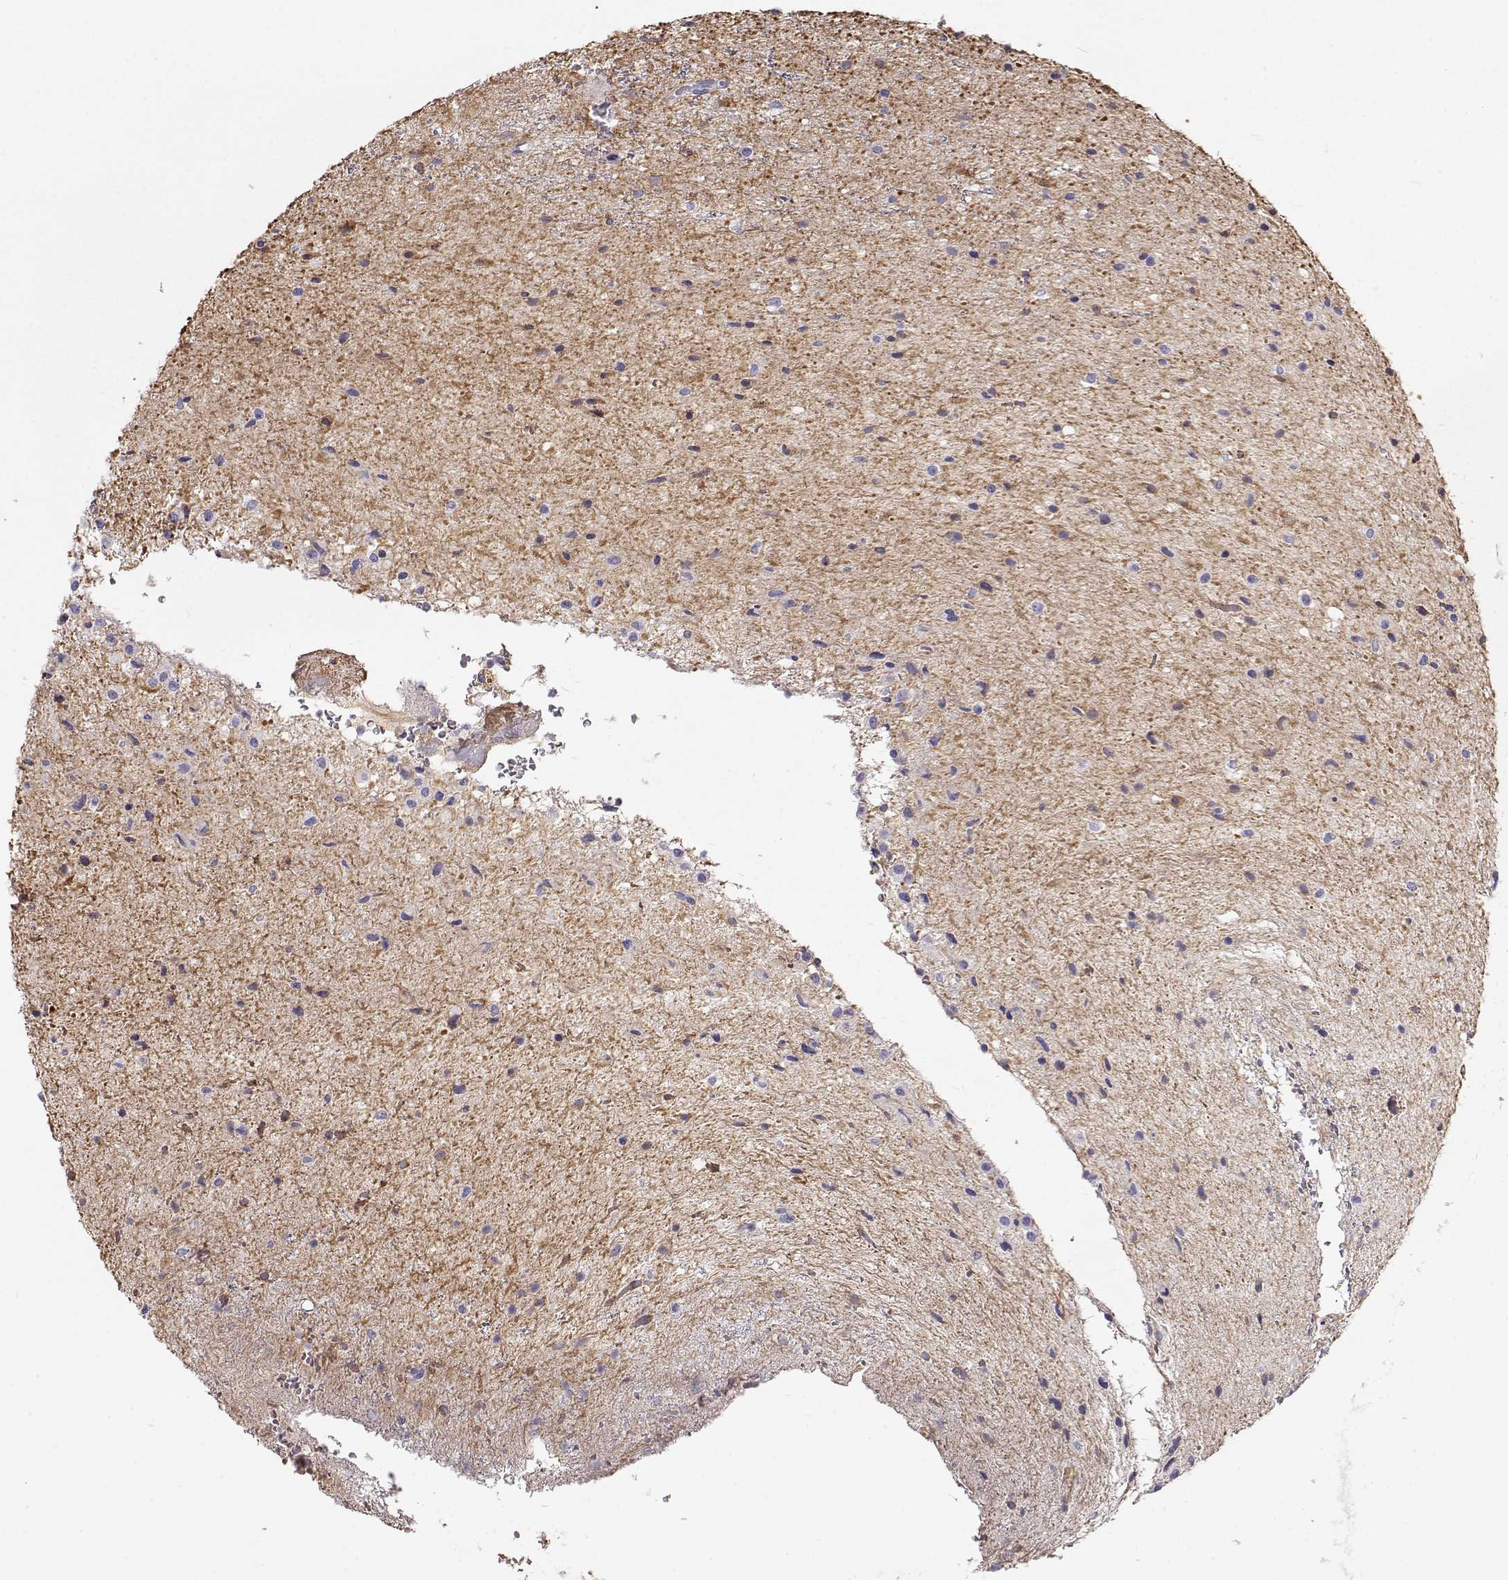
{"staining": {"intensity": "negative", "quantity": "none", "location": "none"}, "tissue": "glioma", "cell_type": "Tumor cells", "image_type": "cancer", "snomed": [{"axis": "morphology", "description": "Glioma, malignant, Low grade"}, {"axis": "topography", "description": "Cerebellum"}], "caption": "Immunohistochemistry (IHC) micrograph of human malignant glioma (low-grade) stained for a protein (brown), which exhibits no expression in tumor cells. (DAB (3,3'-diaminobenzidine) immunohistochemistry (IHC) visualized using brightfield microscopy, high magnification).", "gene": "GPR26", "patient": {"sex": "female", "age": 14}}